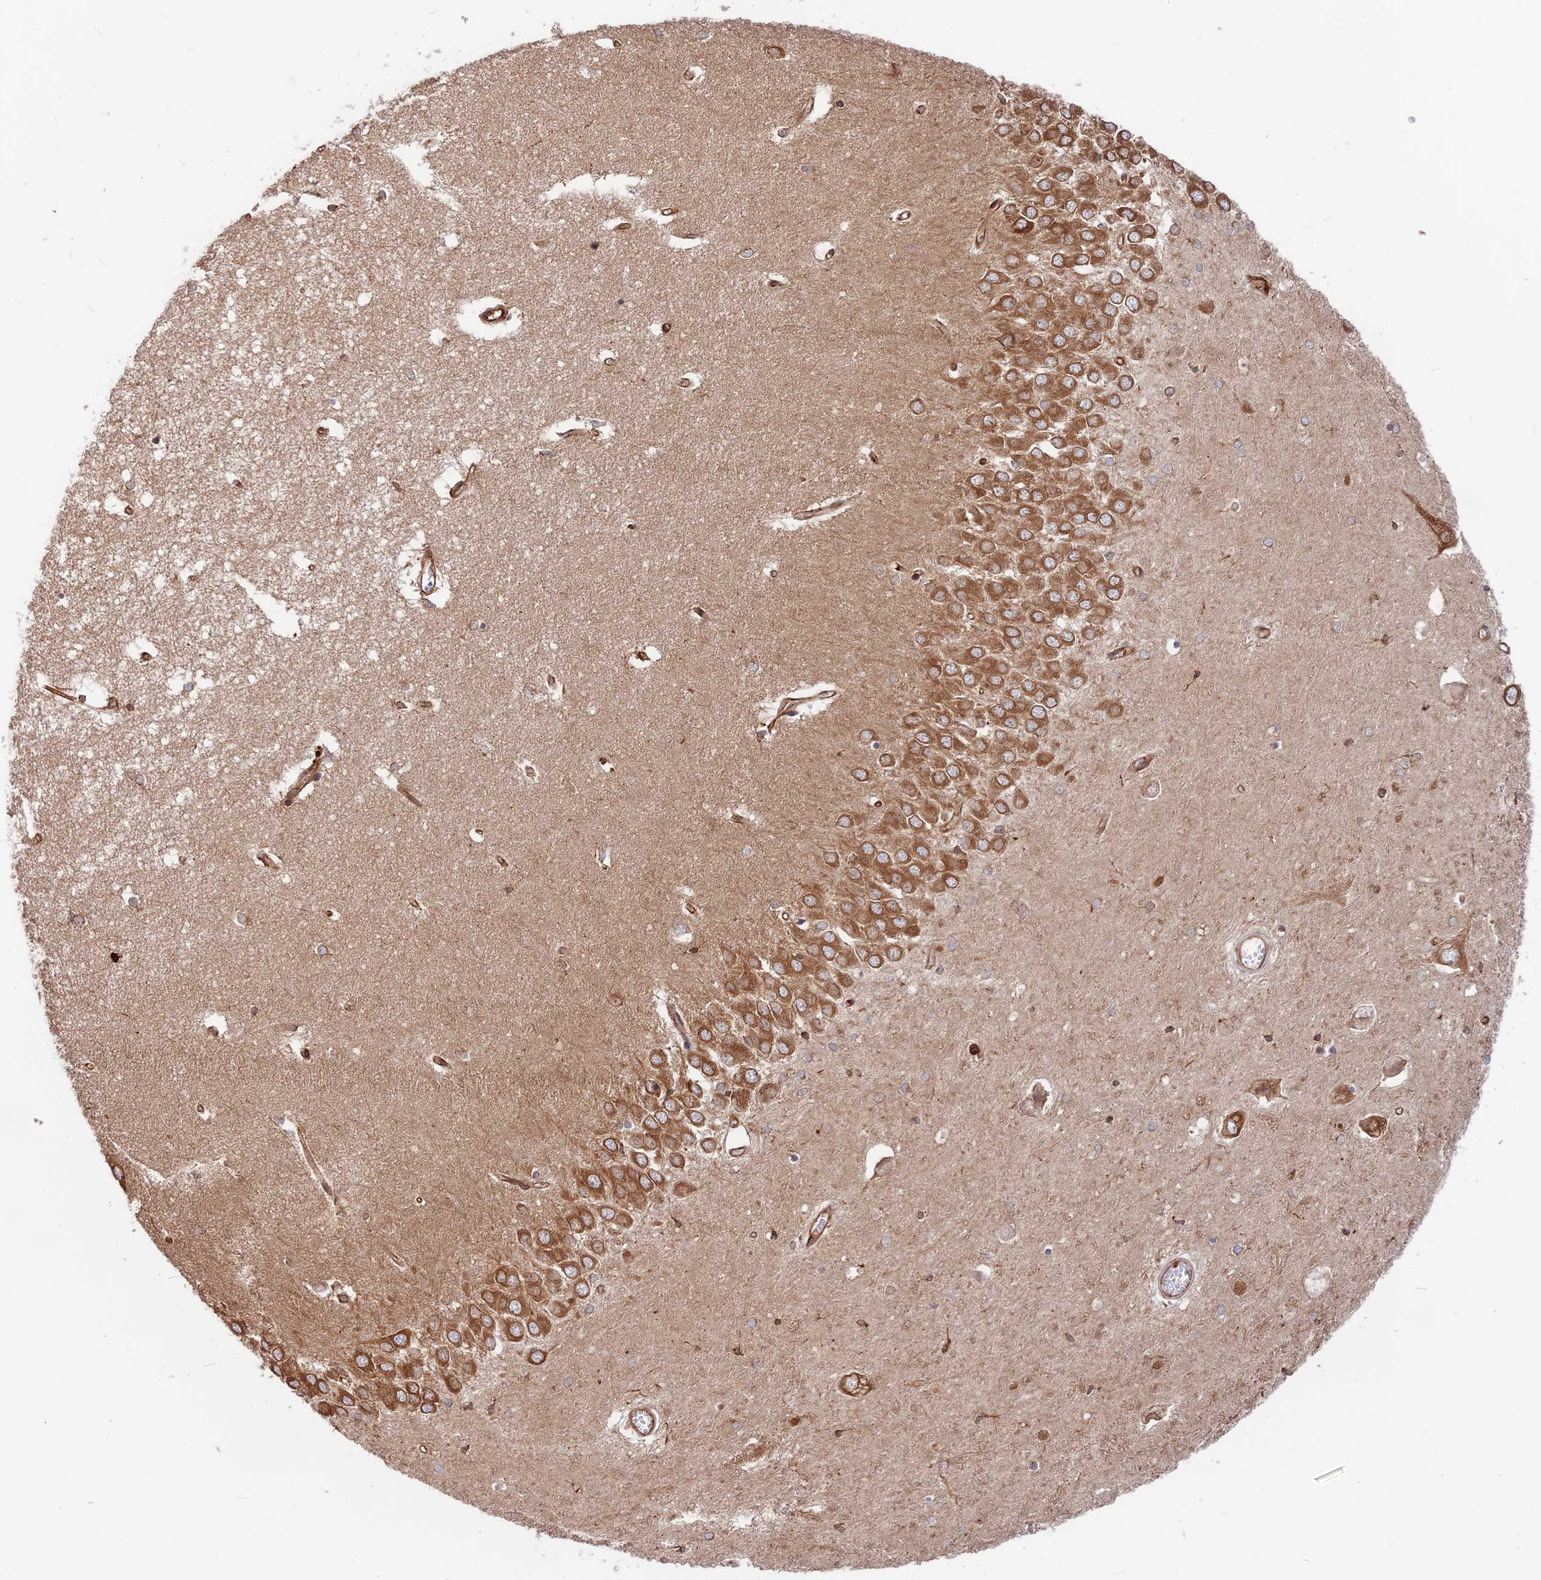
{"staining": {"intensity": "weak", "quantity": "<25%", "location": "cytoplasmic/membranous"}, "tissue": "hippocampus", "cell_type": "Glial cells", "image_type": "normal", "snomed": [{"axis": "morphology", "description": "Normal tissue, NOS"}, {"axis": "topography", "description": "Hippocampus"}], "caption": "High power microscopy micrograph of an IHC histopathology image of unremarkable hippocampus, revealing no significant positivity in glial cells.", "gene": "WDR1", "patient": {"sex": "male", "age": 70}}